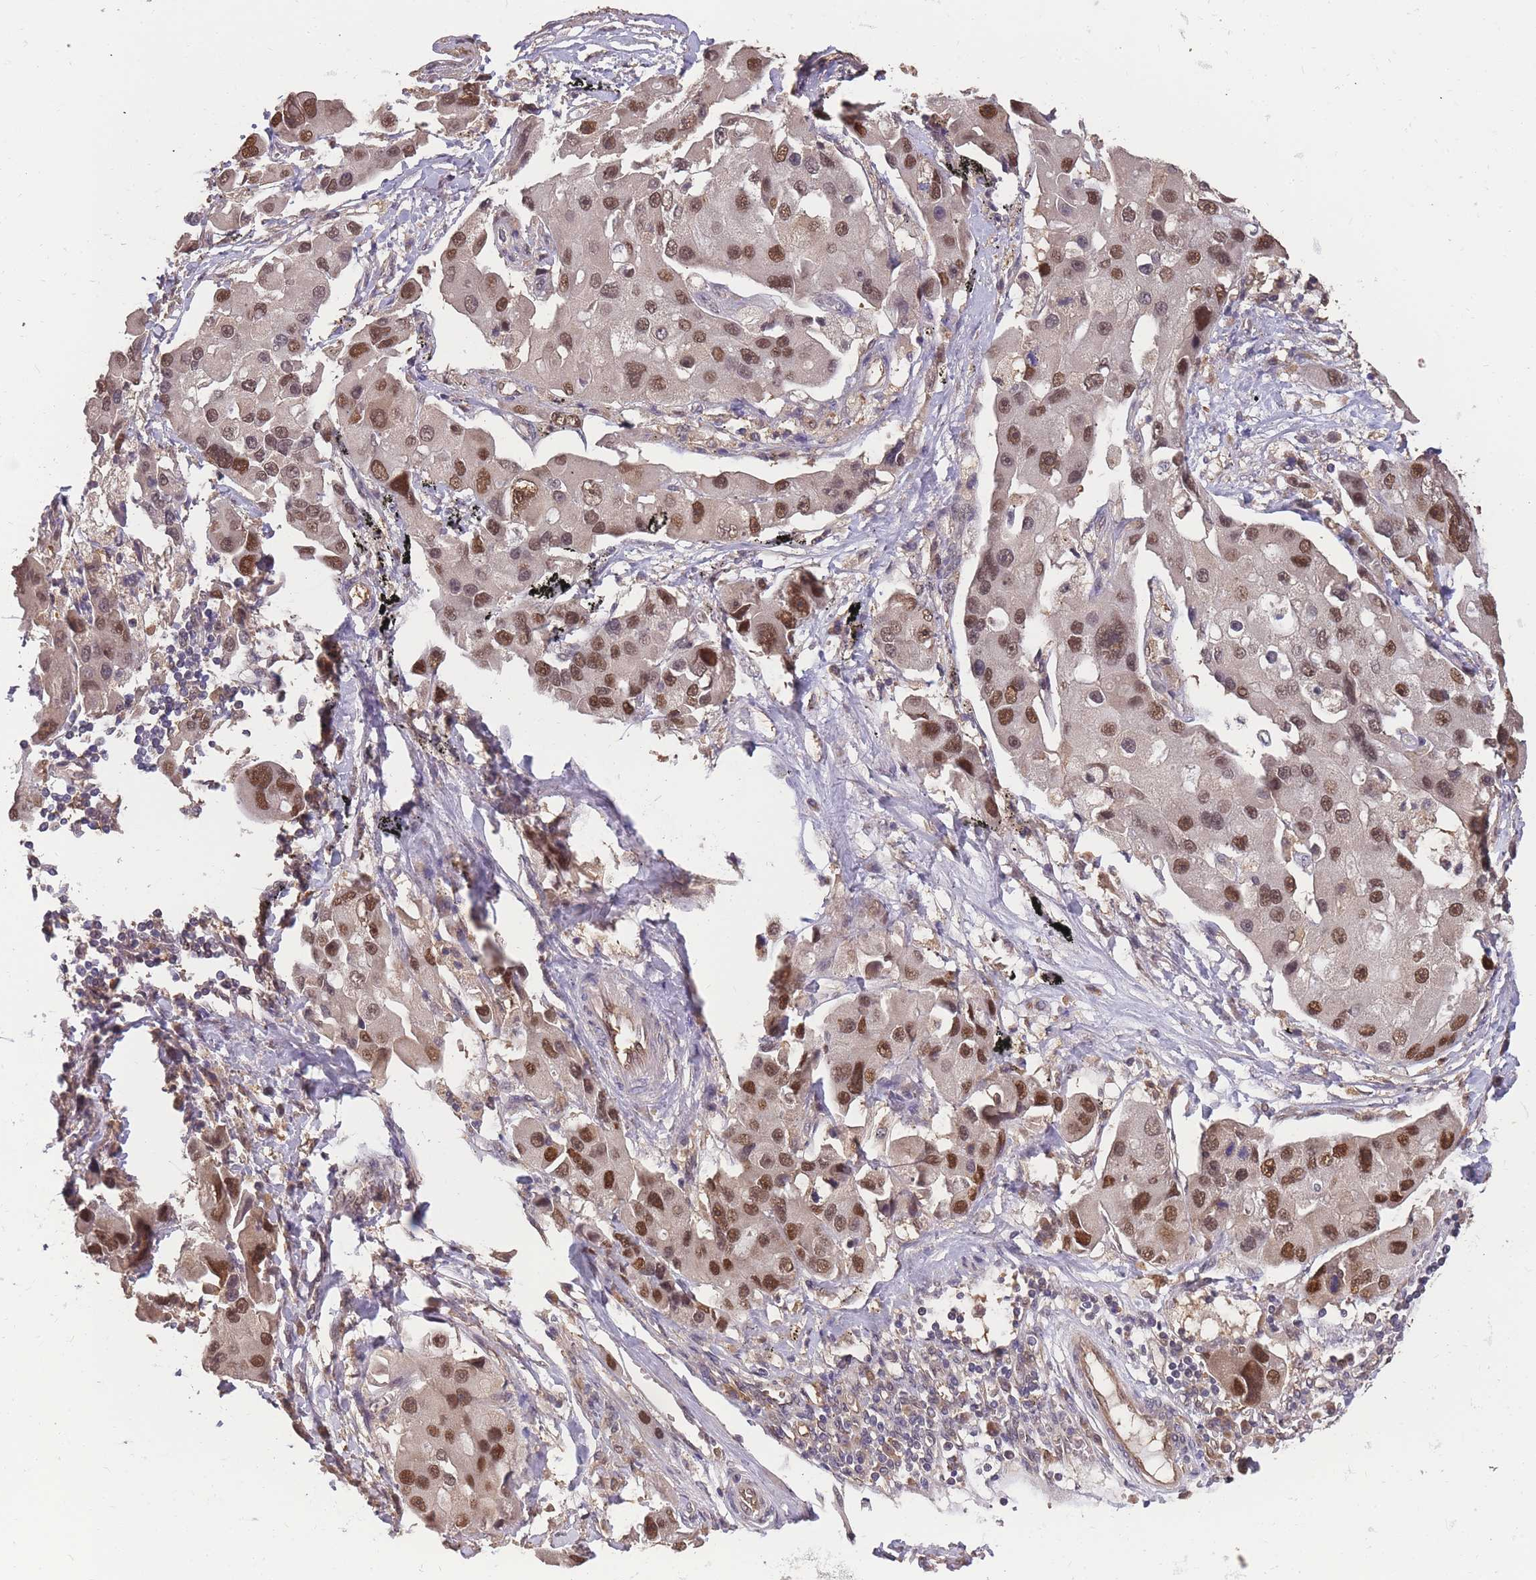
{"staining": {"intensity": "moderate", "quantity": ">75%", "location": "nuclear"}, "tissue": "lung cancer", "cell_type": "Tumor cells", "image_type": "cancer", "snomed": [{"axis": "morphology", "description": "Adenocarcinoma, NOS"}, {"axis": "topography", "description": "Lung"}], "caption": "Immunohistochemical staining of lung adenocarcinoma shows medium levels of moderate nuclear protein positivity in approximately >75% of tumor cells. The protein is shown in brown color, while the nuclei are stained blue.", "gene": "CDKN2AIPNL", "patient": {"sex": "female", "age": 54}}